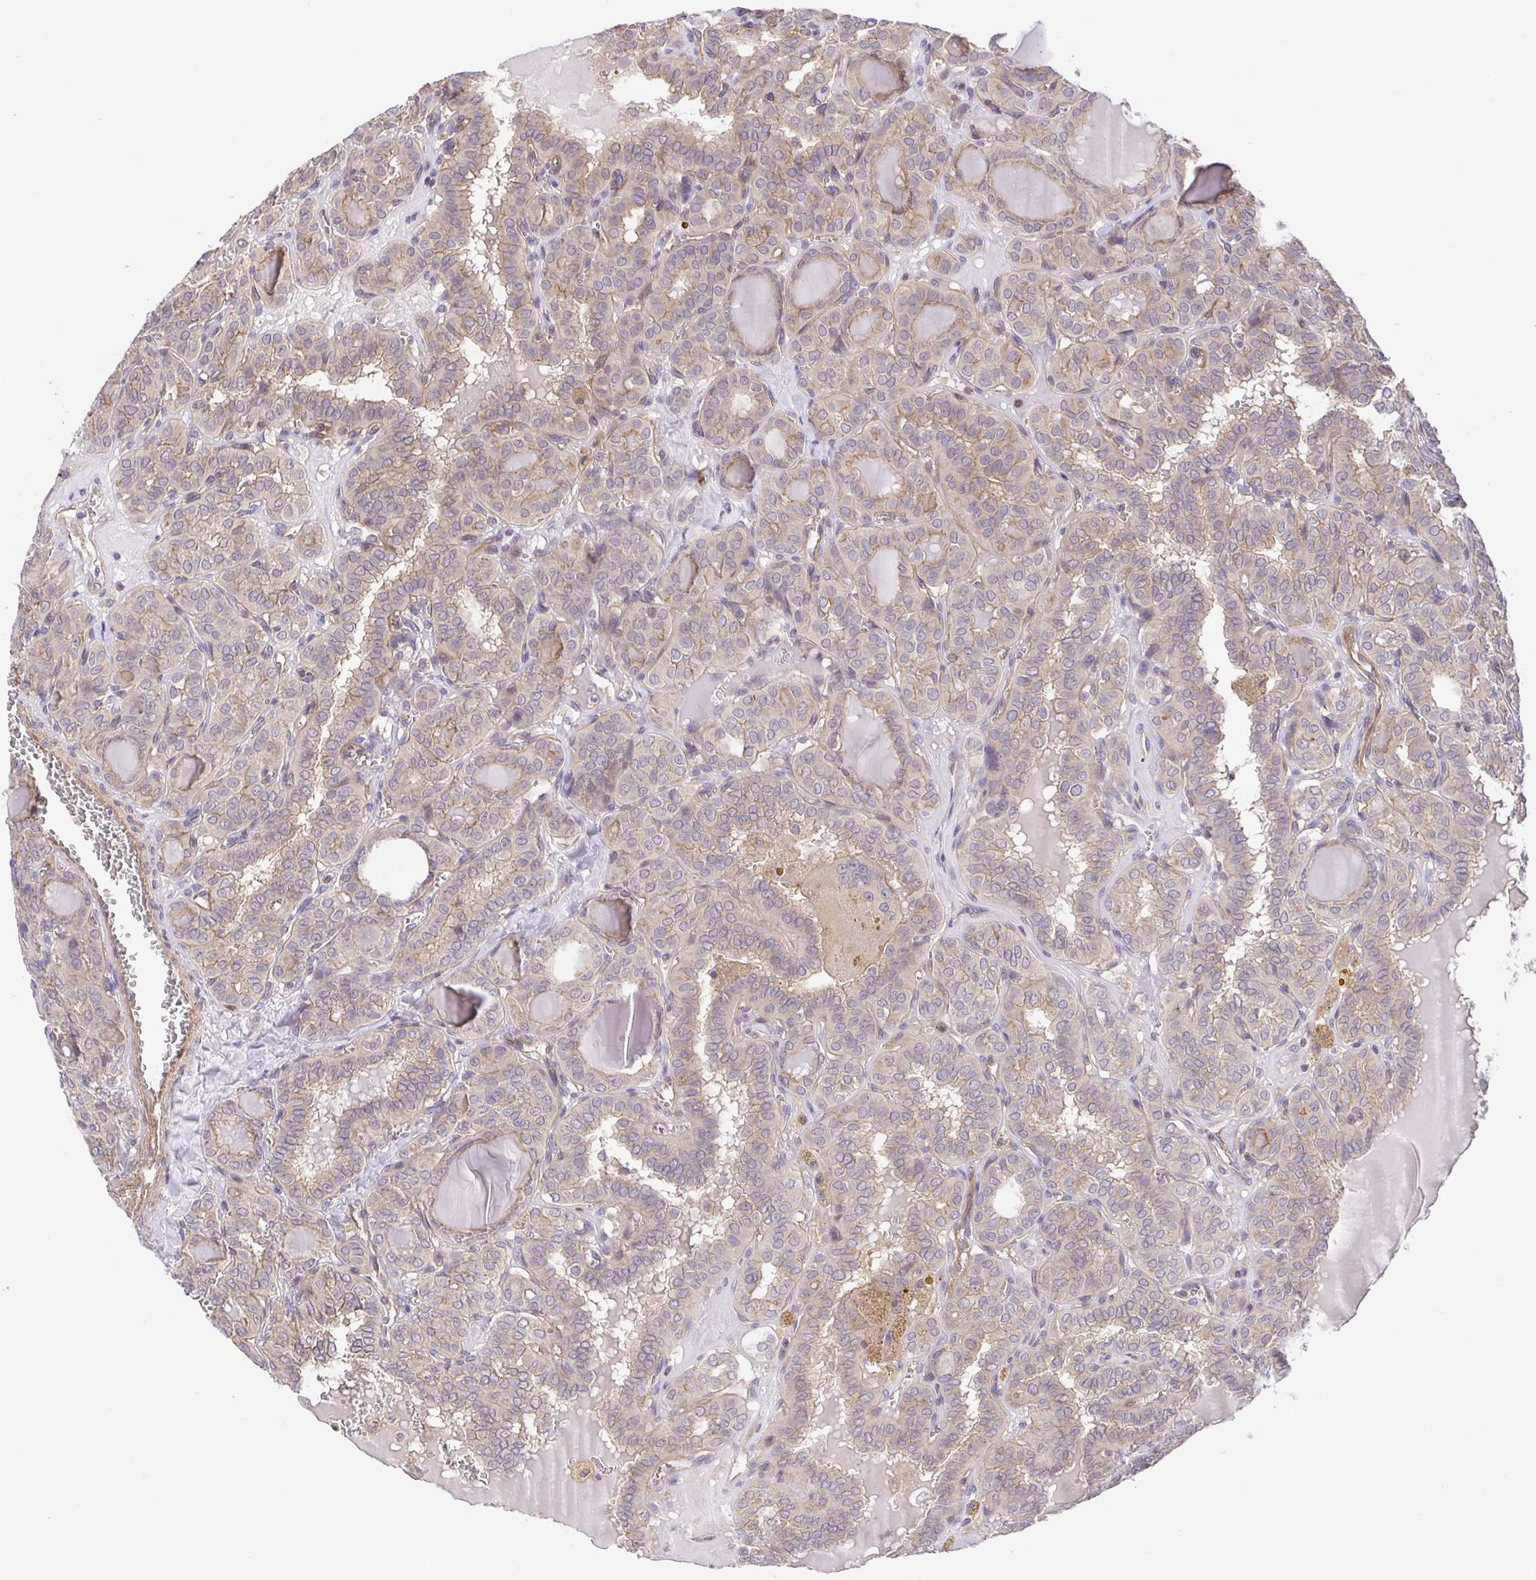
{"staining": {"intensity": "weak", "quantity": "25%-75%", "location": "cytoplasmic/membranous"}, "tissue": "thyroid cancer", "cell_type": "Tumor cells", "image_type": "cancer", "snomed": [{"axis": "morphology", "description": "Papillary adenocarcinoma, NOS"}, {"axis": "topography", "description": "Thyroid gland"}], "caption": "Brown immunohistochemical staining in human papillary adenocarcinoma (thyroid) reveals weak cytoplasmic/membranous positivity in approximately 25%-75% of tumor cells. (IHC, brightfield microscopy, high magnification).", "gene": "IDE", "patient": {"sex": "female", "age": 41}}